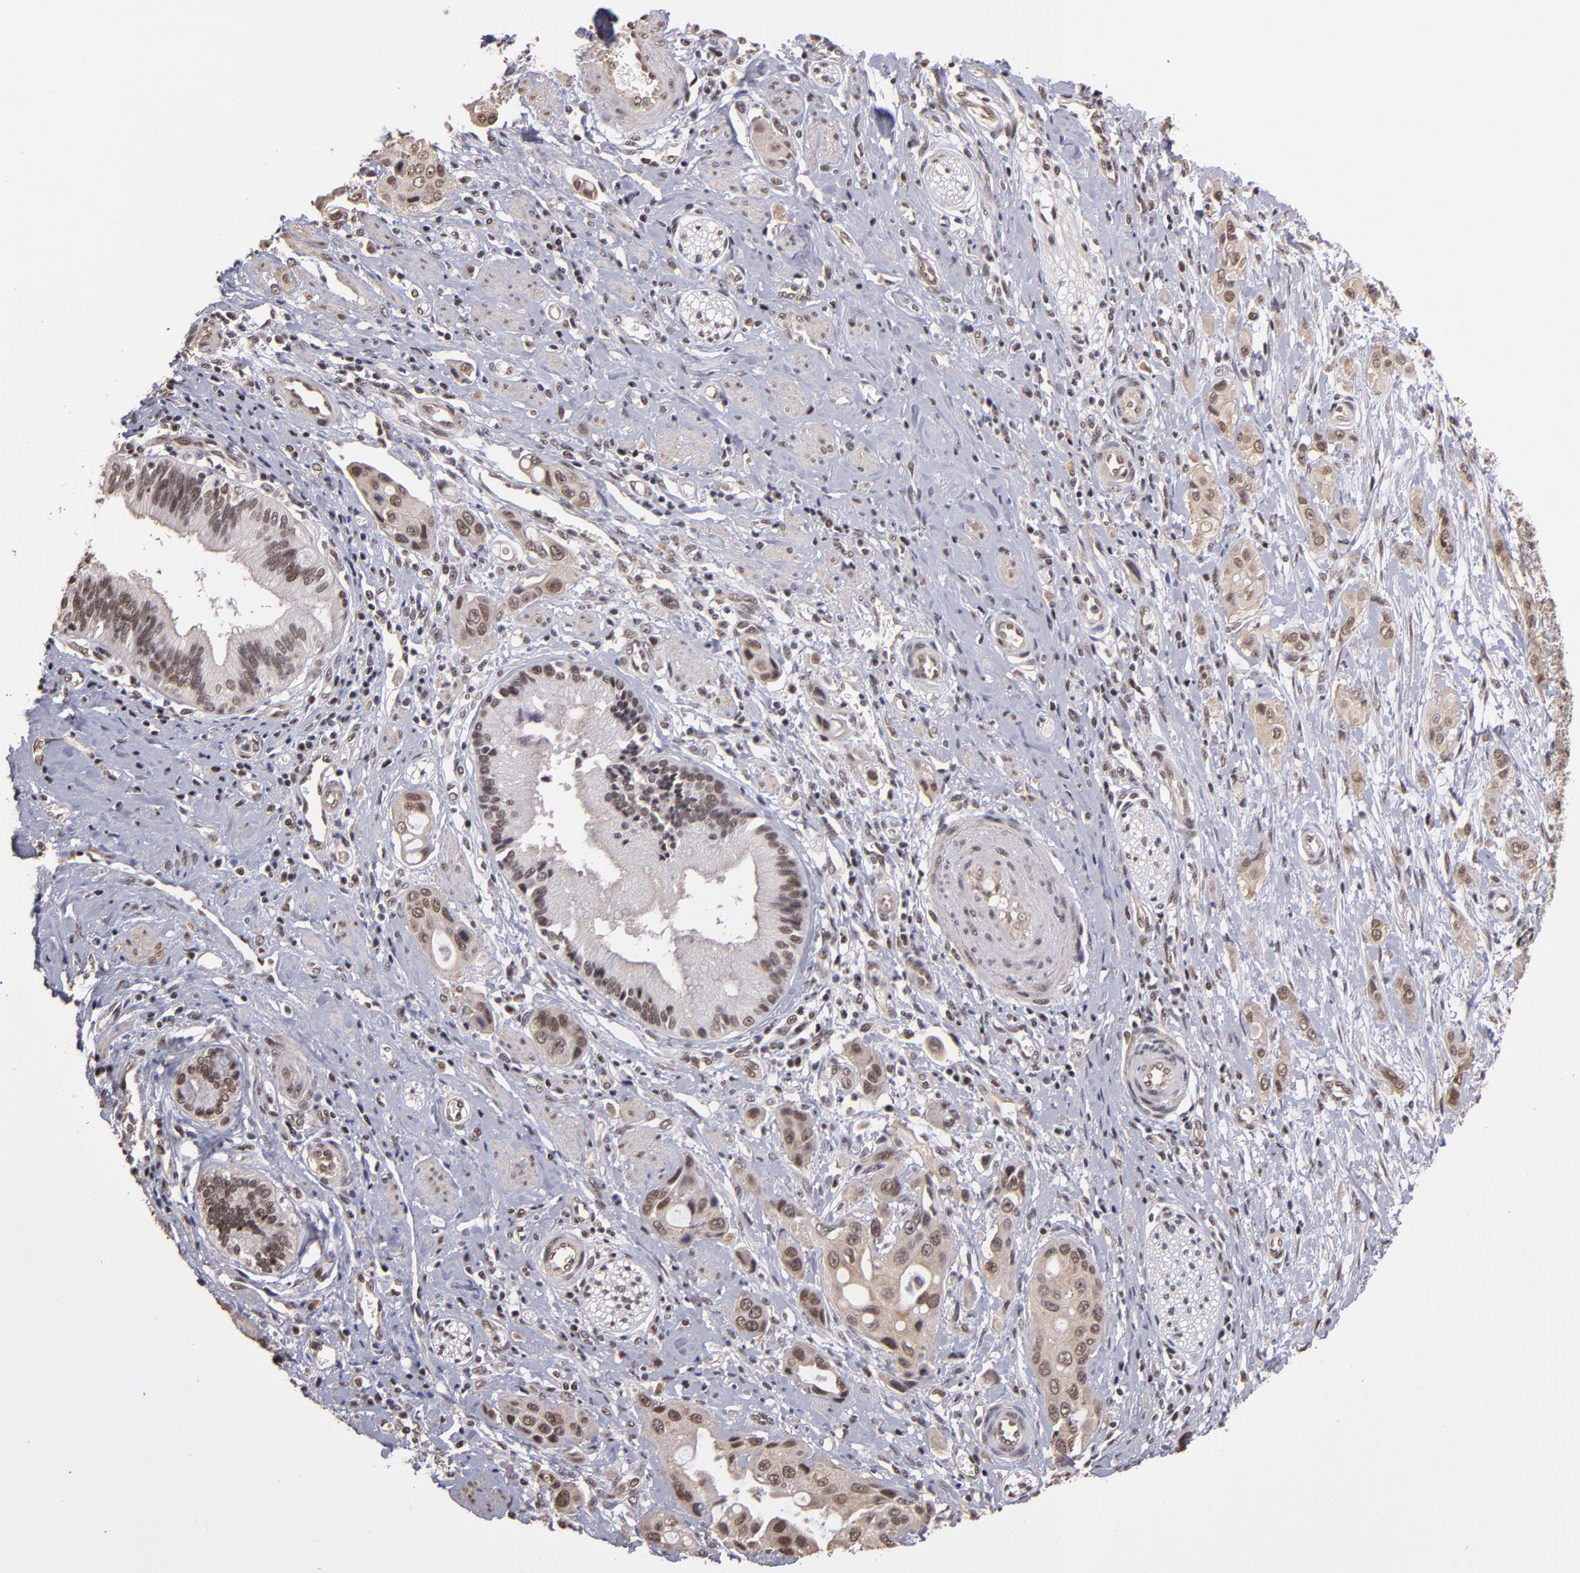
{"staining": {"intensity": "weak", "quantity": "25%-75%", "location": "nuclear"}, "tissue": "pancreatic cancer", "cell_type": "Tumor cells", "image_type": "cancer", "snomed": [{"axis": "morphology", "description": "Adenocarcinoma, NOS"}, {"axis": "topography", "description": "Pancreas"}], "caption": "The micrograph shows immunohistochemical staining of pancreatic adenocarcinoma. There is weak nuclear positivity is identified in approximately 25%-75% of tumor cells.", "gene": "TERF2", "patient": {"sex": "female", "age": 60}}